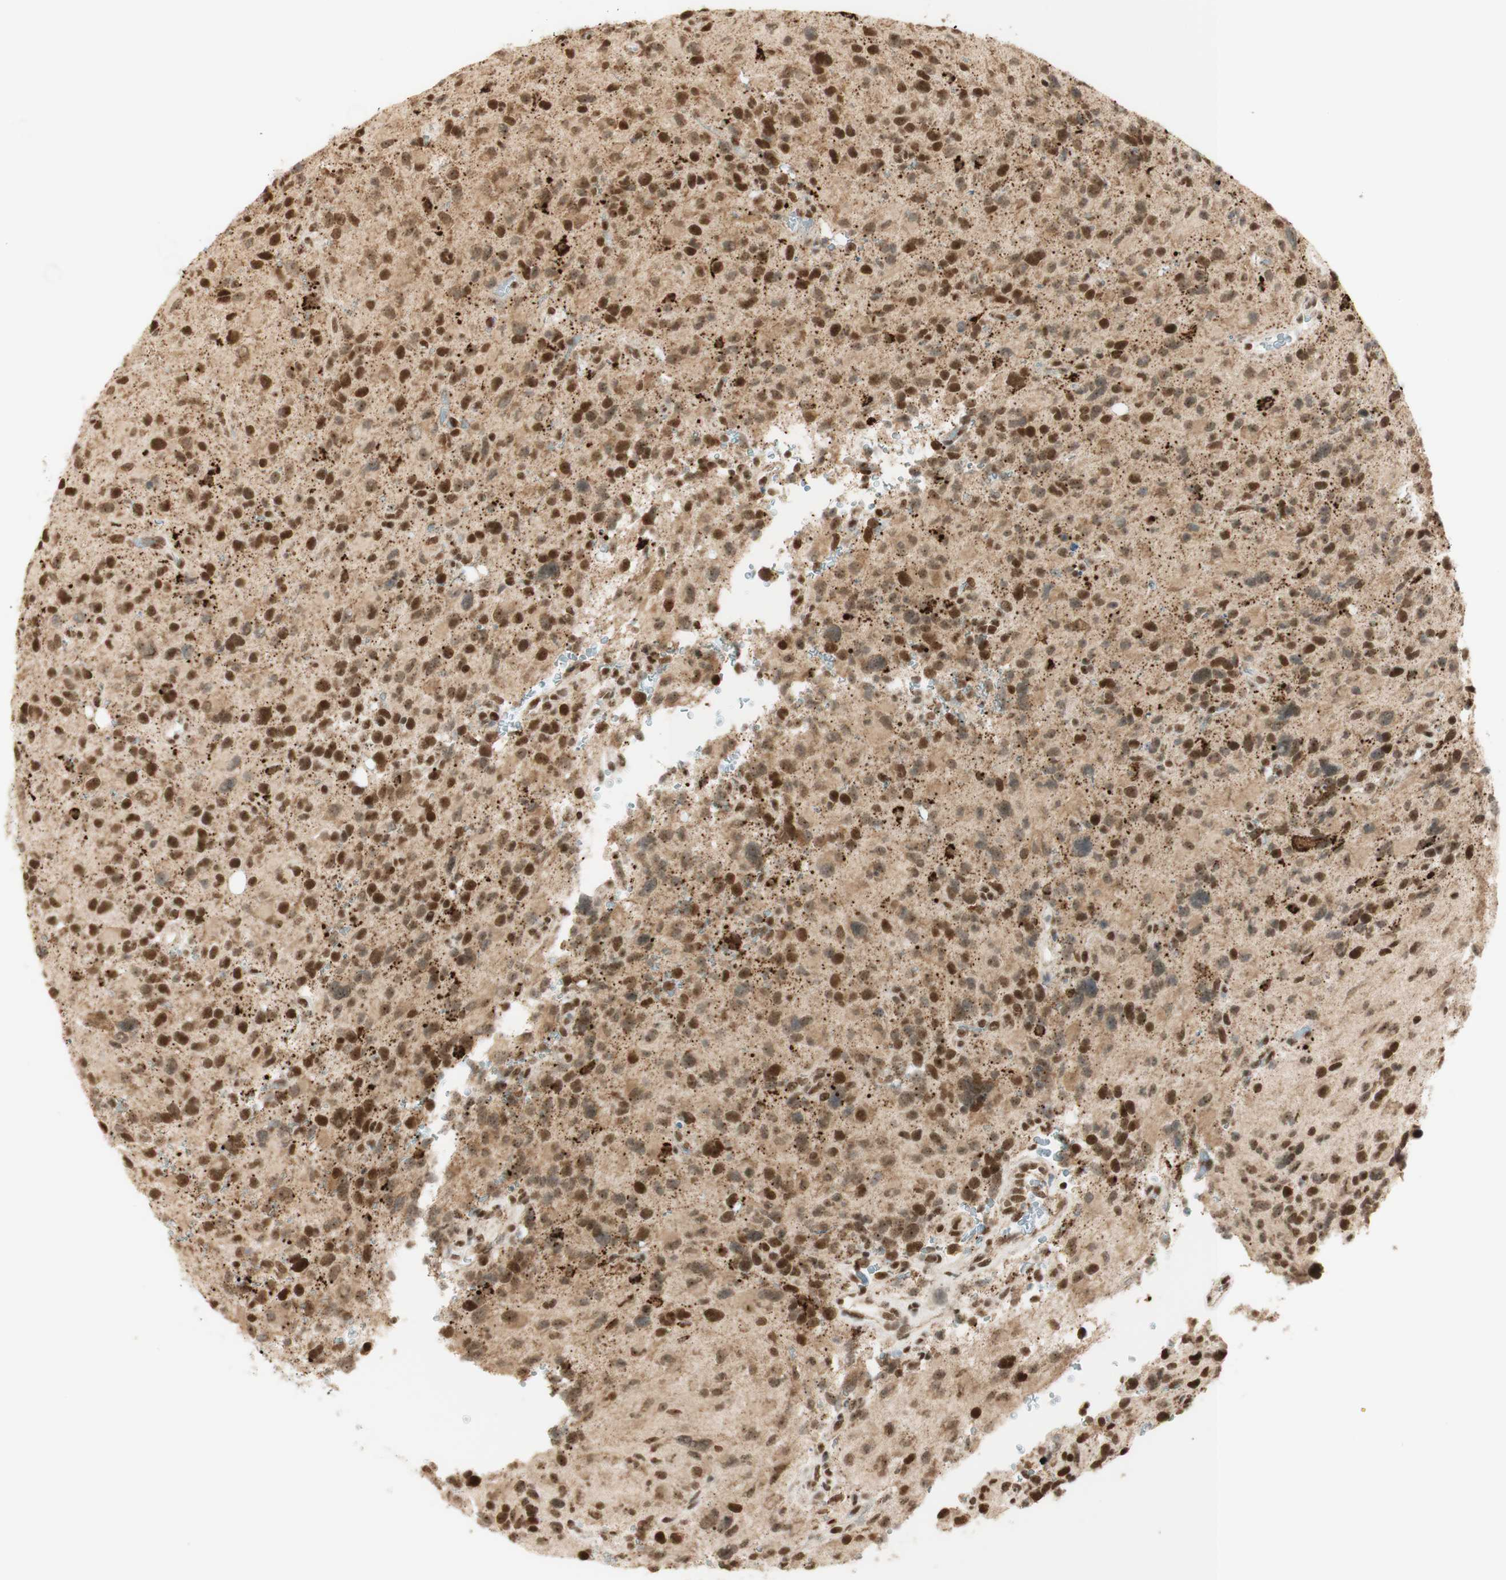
{"staining": {"intensity": "strong", "quantity": ">75%", "location": "nuclear"}, "tissue": "glioma", "cell_type": "Tumor cells", "image_type": "cancer", "snomed": [{"axis": "morphology", "description": "Glioma, malignant, High grade"}, {"axis": "topography", "description": "Brain"}], "caption": "Protein expression analysis of human glioma reveals strong nuclear staining in approximately >75% of tumor cells.", "gene": "ZNF782", "patient": {"sex": "male", "age": 48}}